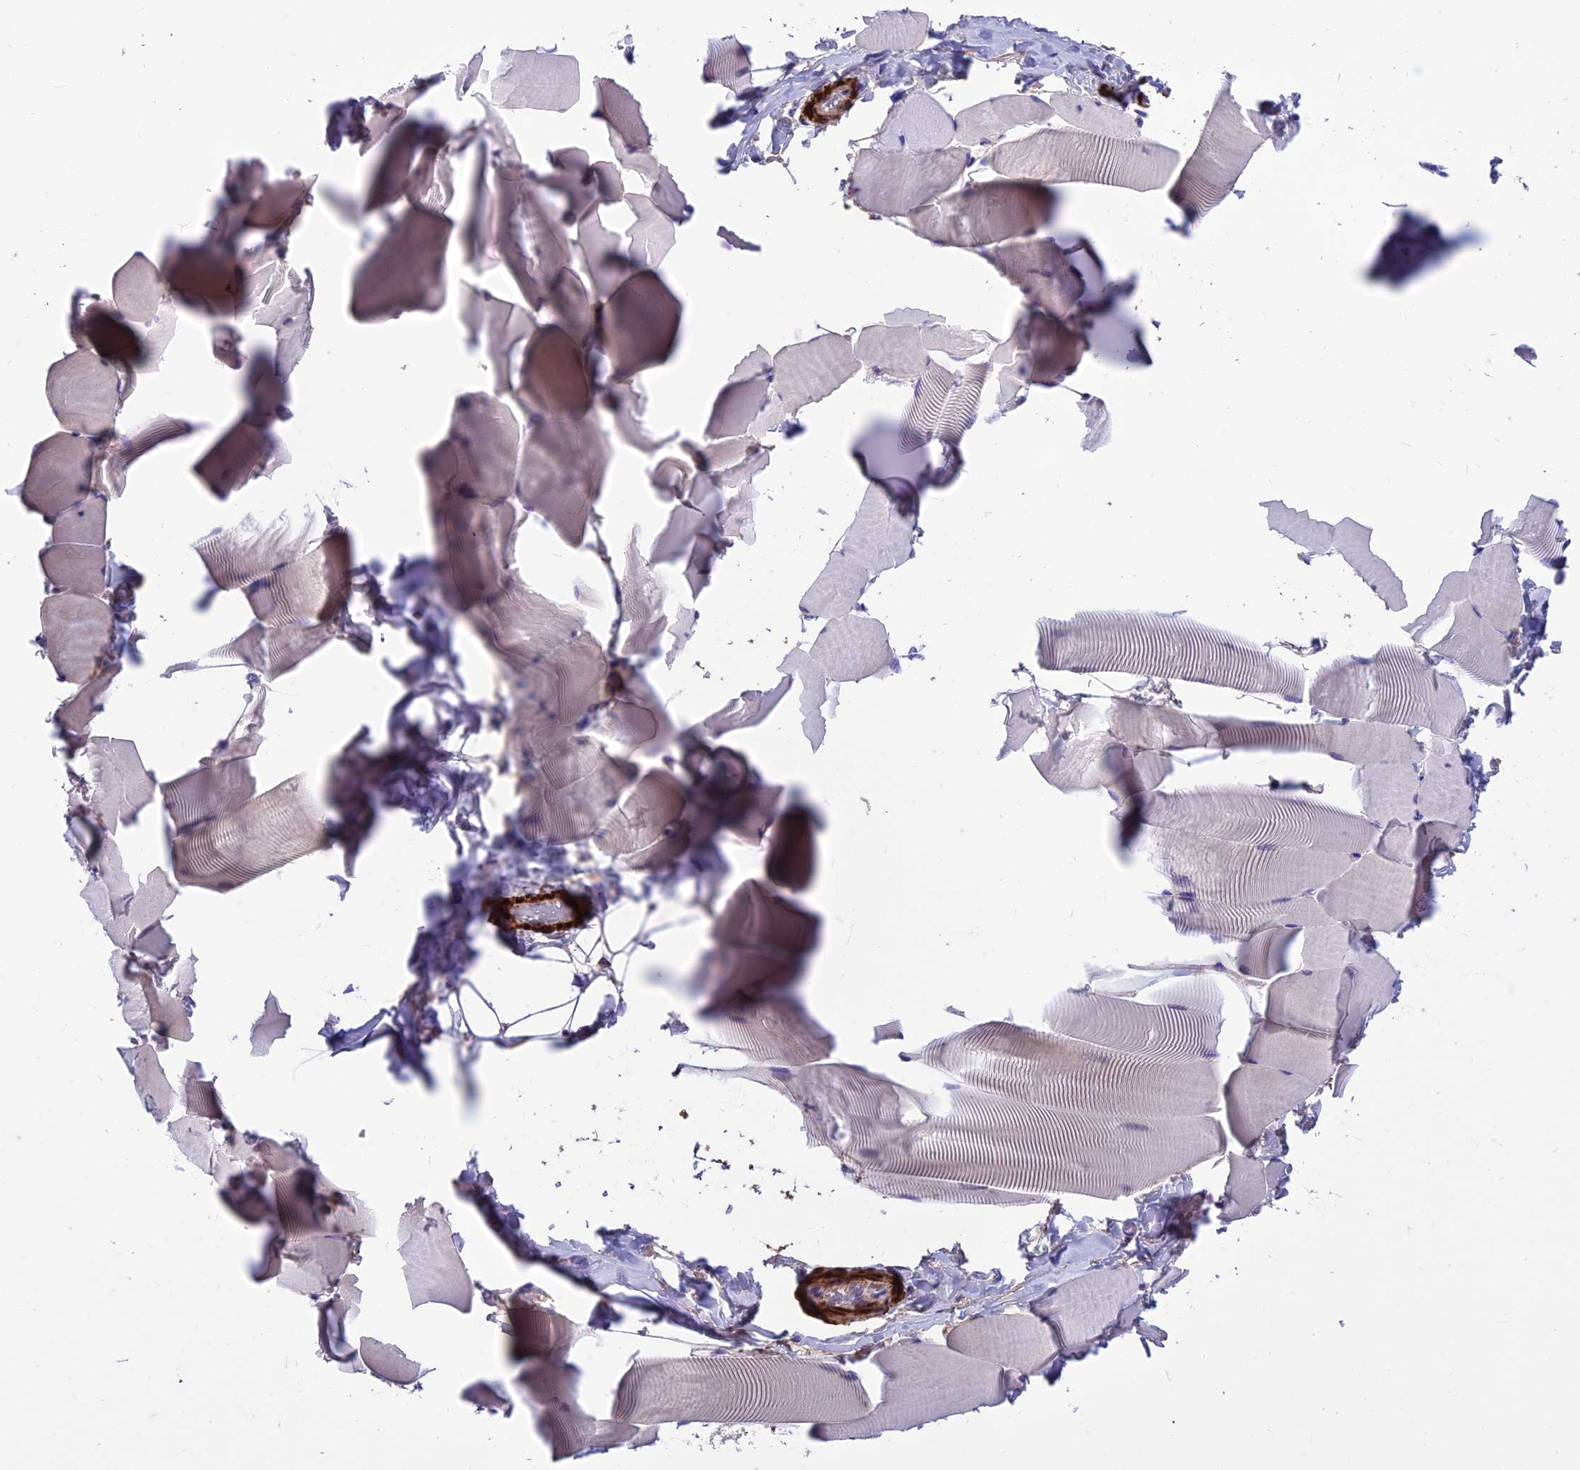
{"staining": {"intensity": "weak", "quantity": "<25%", "location": "cytoplasmic/membranous"}, "tissue": "skeletal muscle", "cell_type": "Myocytes", "image_type": "normal", "snomed": [{"axis": "morphology", "description": "Normal tissue, NOS"}, {"axis": "topography", "description": "Skeletal muscle"}], "caption": "DAB immunohistochemical staining of benign skeletal muscle reveals no significant staining in myocytes. (DAB (3,3'-diaminobenzidine) immunohistochemistry with hematoxylin counter stain).", "gene": "VPS16", "patient": {"sex": "male", "age": 25}}